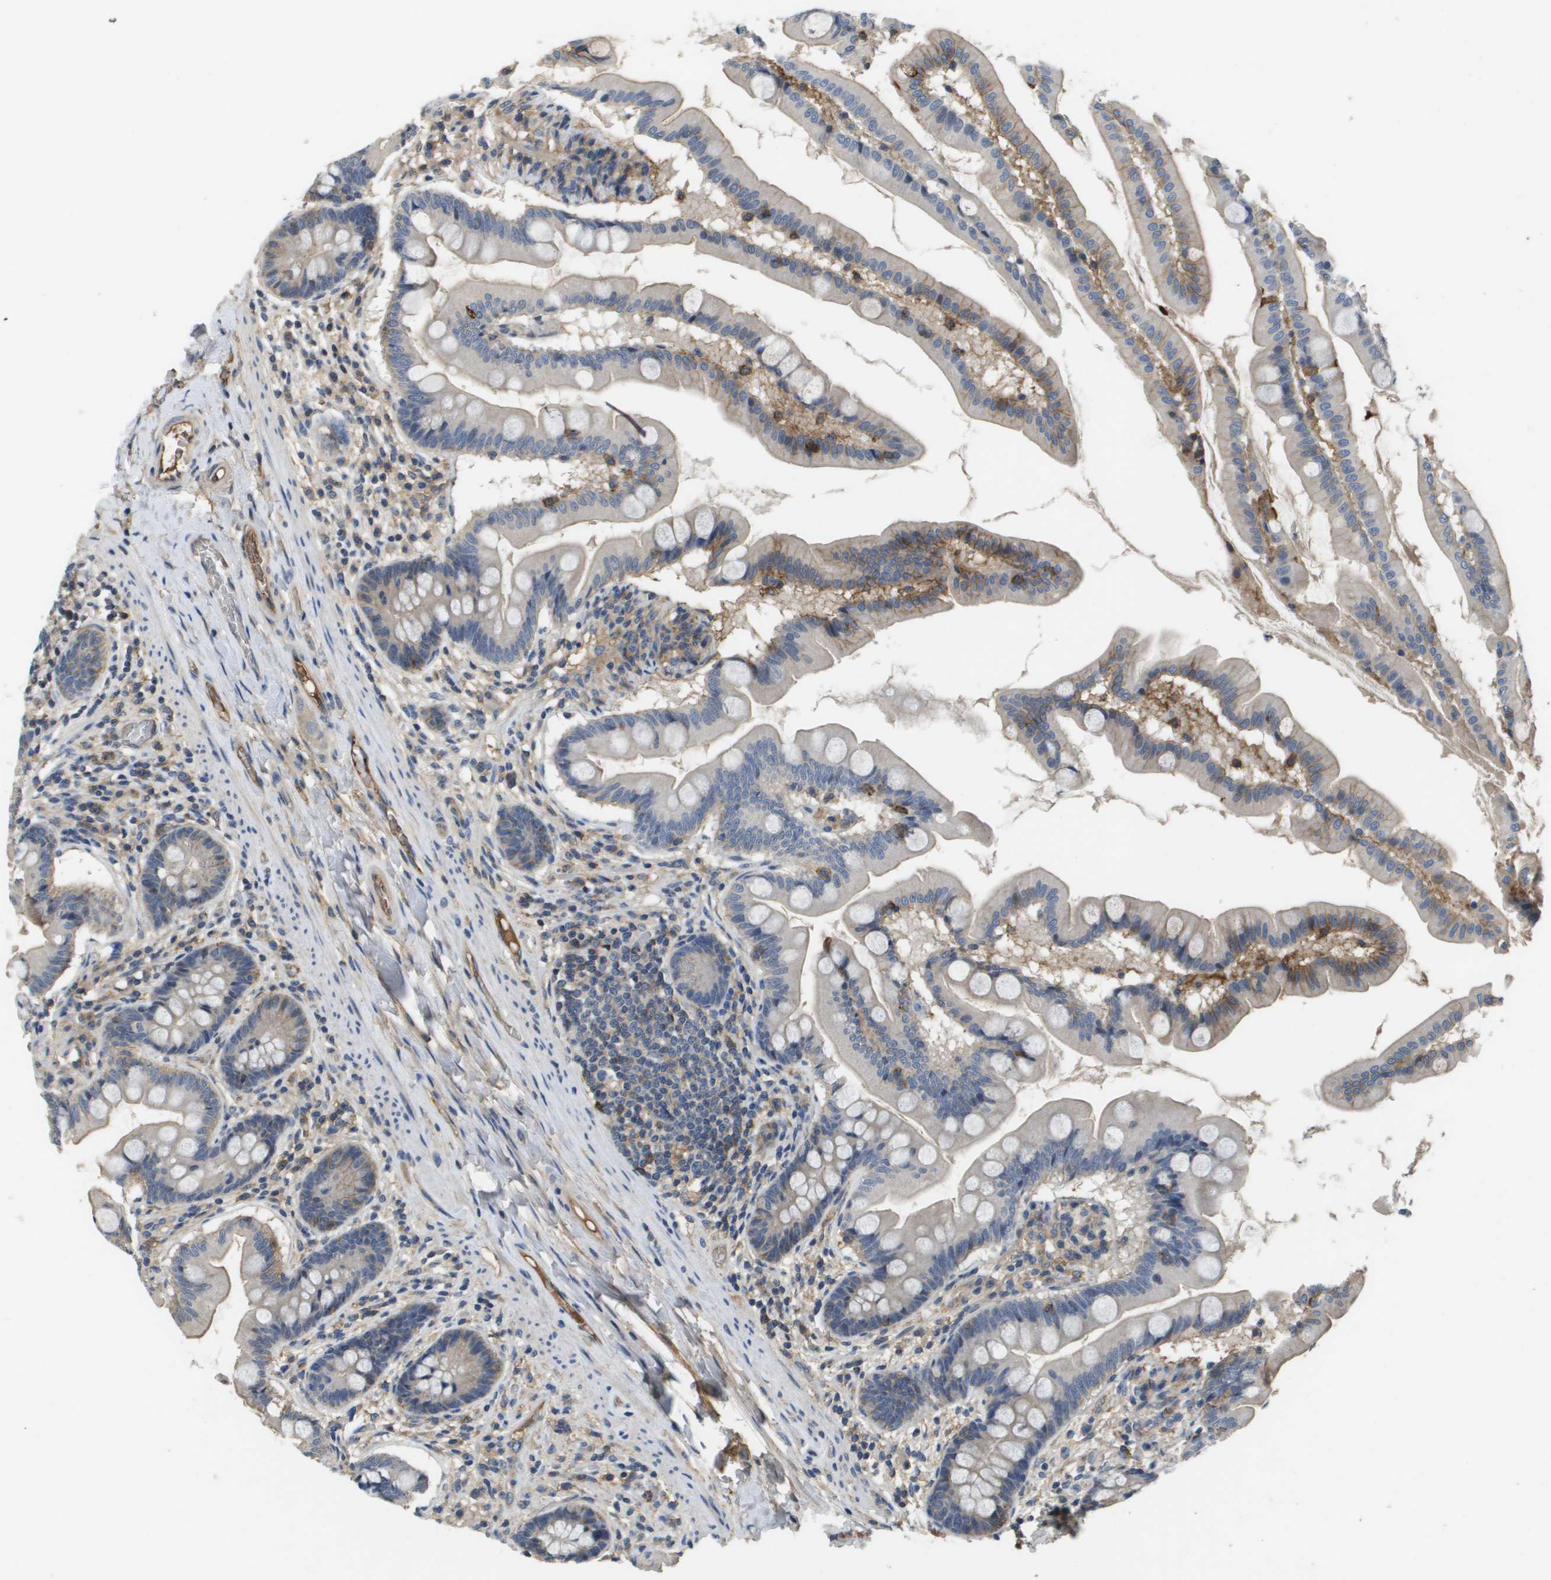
{"staining": {"intensity": "moderate", "quantity": "<25%", "location": "cytoplasmic/membranous"}, "tissue": "small intestine", "cell_type": "Glandular cells", "image_type": "normal", "snomed": [{"axis": "morphology", "description": "Normal tissue, NOS"}, {"axis": "topography", "description": "Small intestine"}], "caption": "Small intestine stained with DAB immunohistochemistry (IHC) reveals low levels of moderate cytoplasmic/membranous expression in about <25% of glandular cells.", "gene": "SLC16A3", "patient": {"sex": "female", "age": 56}}